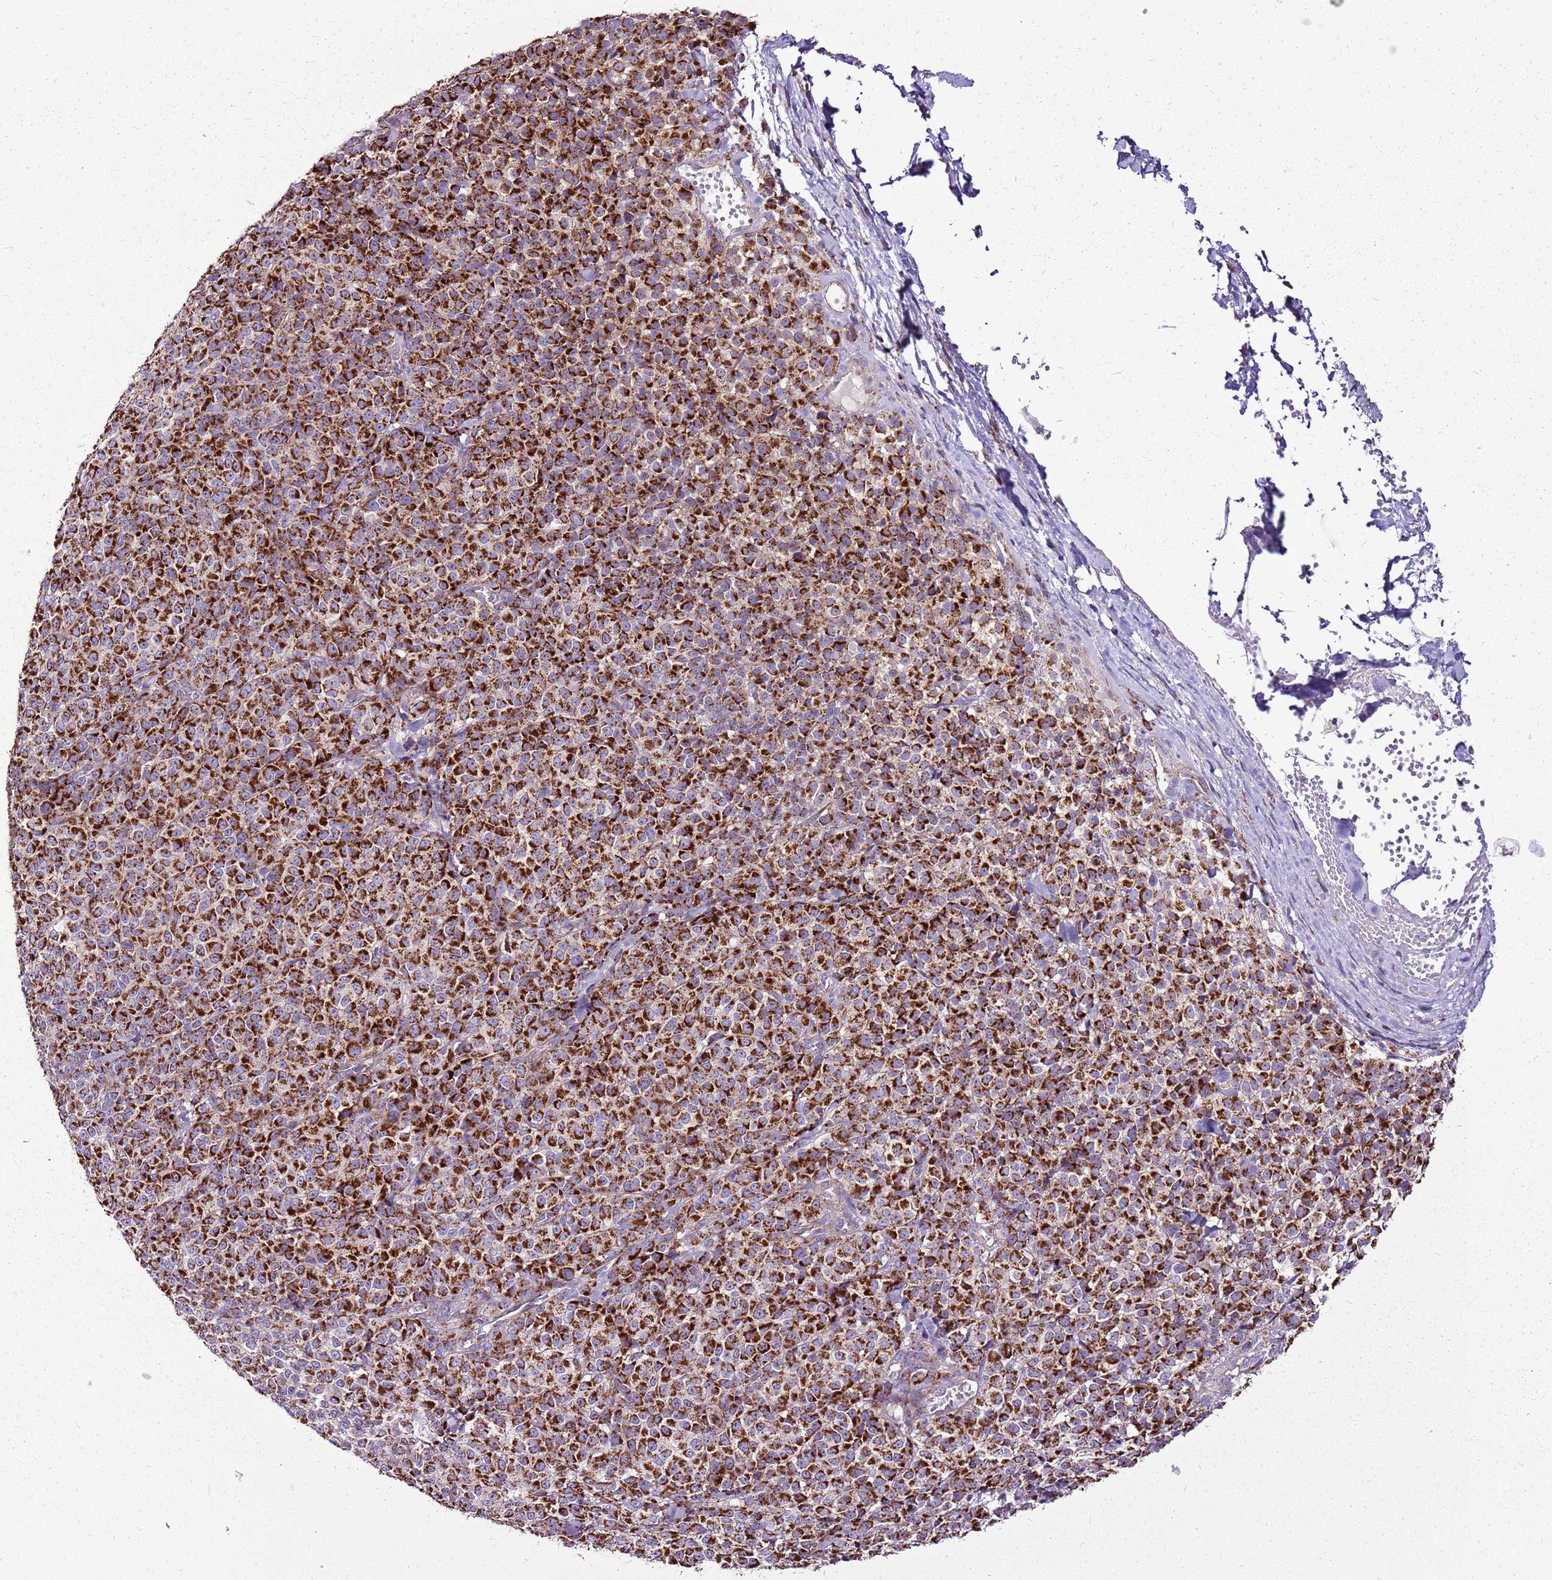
{"staining": {"intensity": "strong", "quantity": ">75%", "location": "cytoplasmic/membranous"}, "tissue": "melanoma", "cell_type": "Tumor cells", "image_type": "cancer", "snomed": [{"axis": "morphology", "description": "Normal tissue, NOS"}, {"axis": "morphology", "description": "Malignant melanoma, NOS"}, {"axis": "topography", "description": "Skin"}], "caption": "A photomicrograph showing strong cytoplasmic/membranous positivity in approximately >75% of tumor cells in malignant melanoma, as visualized by brown immunohistochemical staining.", "gene": "GCDH", "patient": {"sex": "female", "age": 34}}